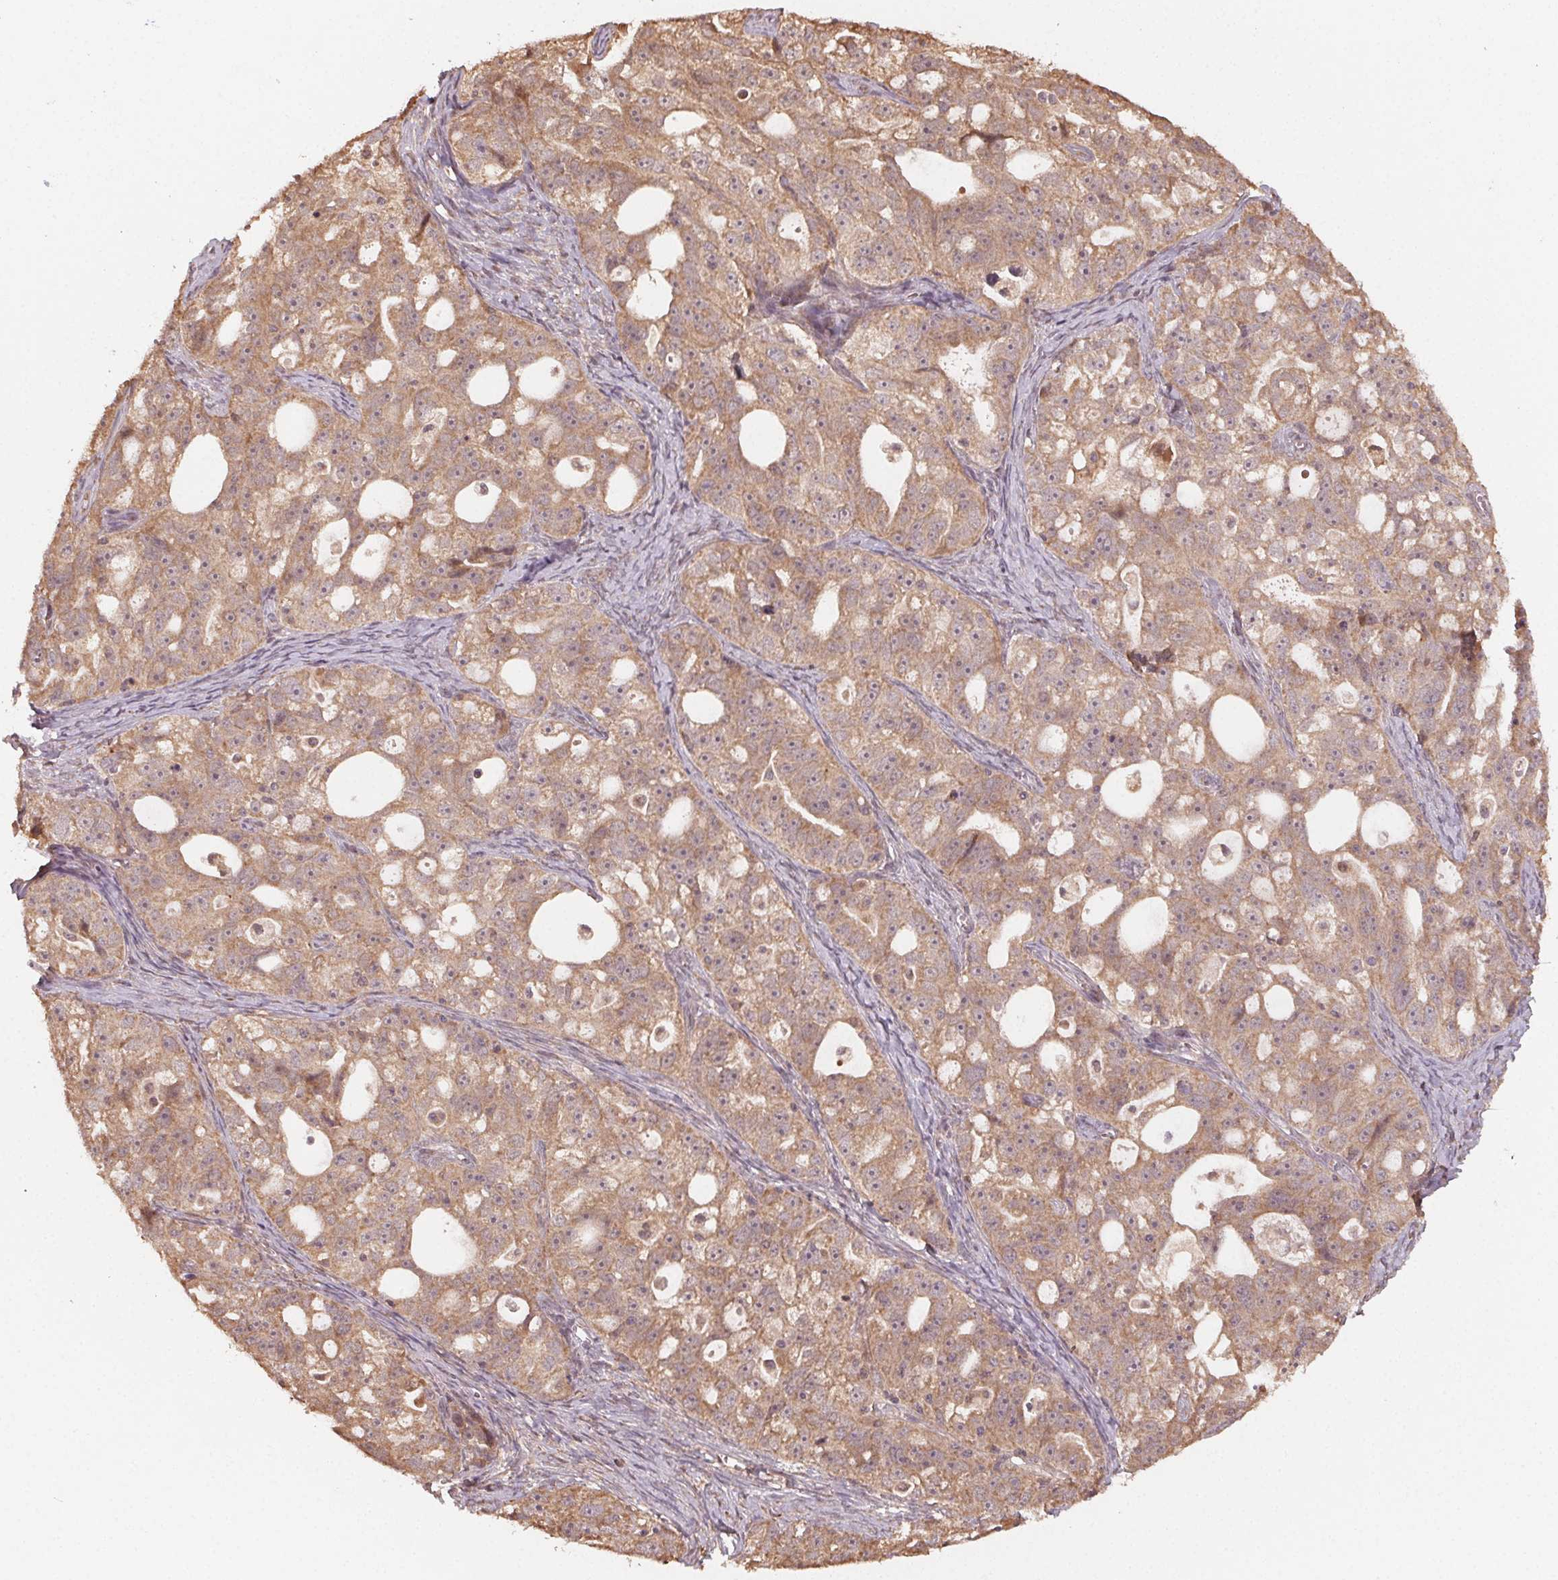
{"staining": {"intensity": "moderate", "quantity": ">75%", "location": "cytoplasmic/membranous"}, "tissue": "ovarian cancer", "cell_type": "Tumor cells", "image_type": "cancer", "snomed": [{"axis": "morphology", "description": "Cystadenocarcinoma, serous, NOS"}, {"axis": "topography", "description": "Ovary"}], "caption": "Ovarian cancer tissue exhibits moderate cytoplasmic/membranous expression in approximately >75% of tumor cells, visualized by immunohistochemistry.", "gene": "WBP2", "patient": {"sex": "female", "age": 51}}